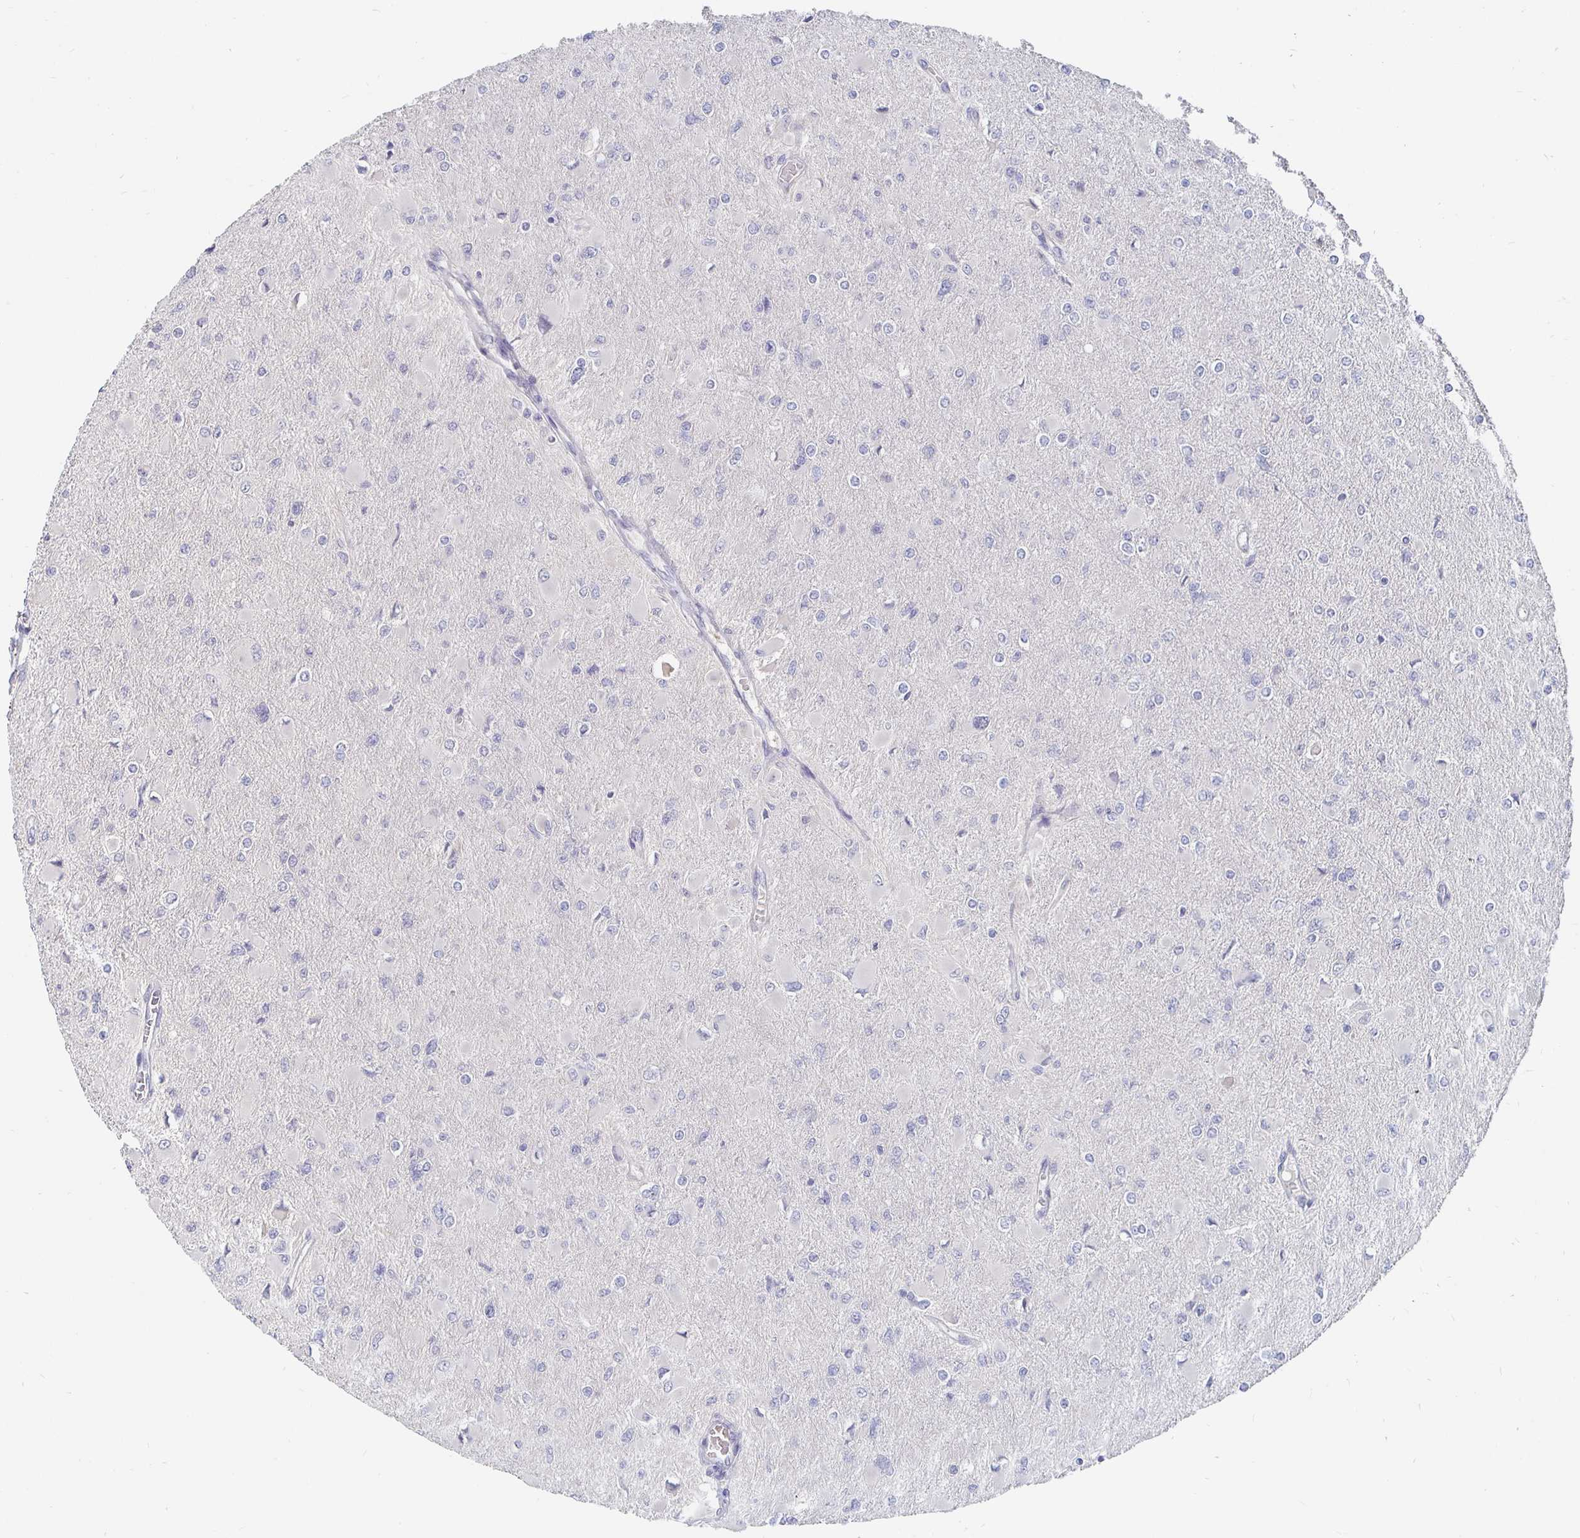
{"staining": {"intensity": "negative", "quantity": "none", "location": "none"}, "tissue": "glioma", "cell_type": "Tumor cells", "image_type": "cancer", "snomed": [{"axis": "morphology", "description": "Glioma, malignant, High grade"}, {"axis": "topography", "description": "Cerebral cortex"}], "caption": "There is no significant staining in tumor cells of malignant high-grade glioma. (DAB (3,3'-diaminobenzidine) immunohistochemistry (IHC) visualized using brightfield microscopy, high magnification).", "gene": "MEIS1", "patient": {"sex": "female", "age": 36}}